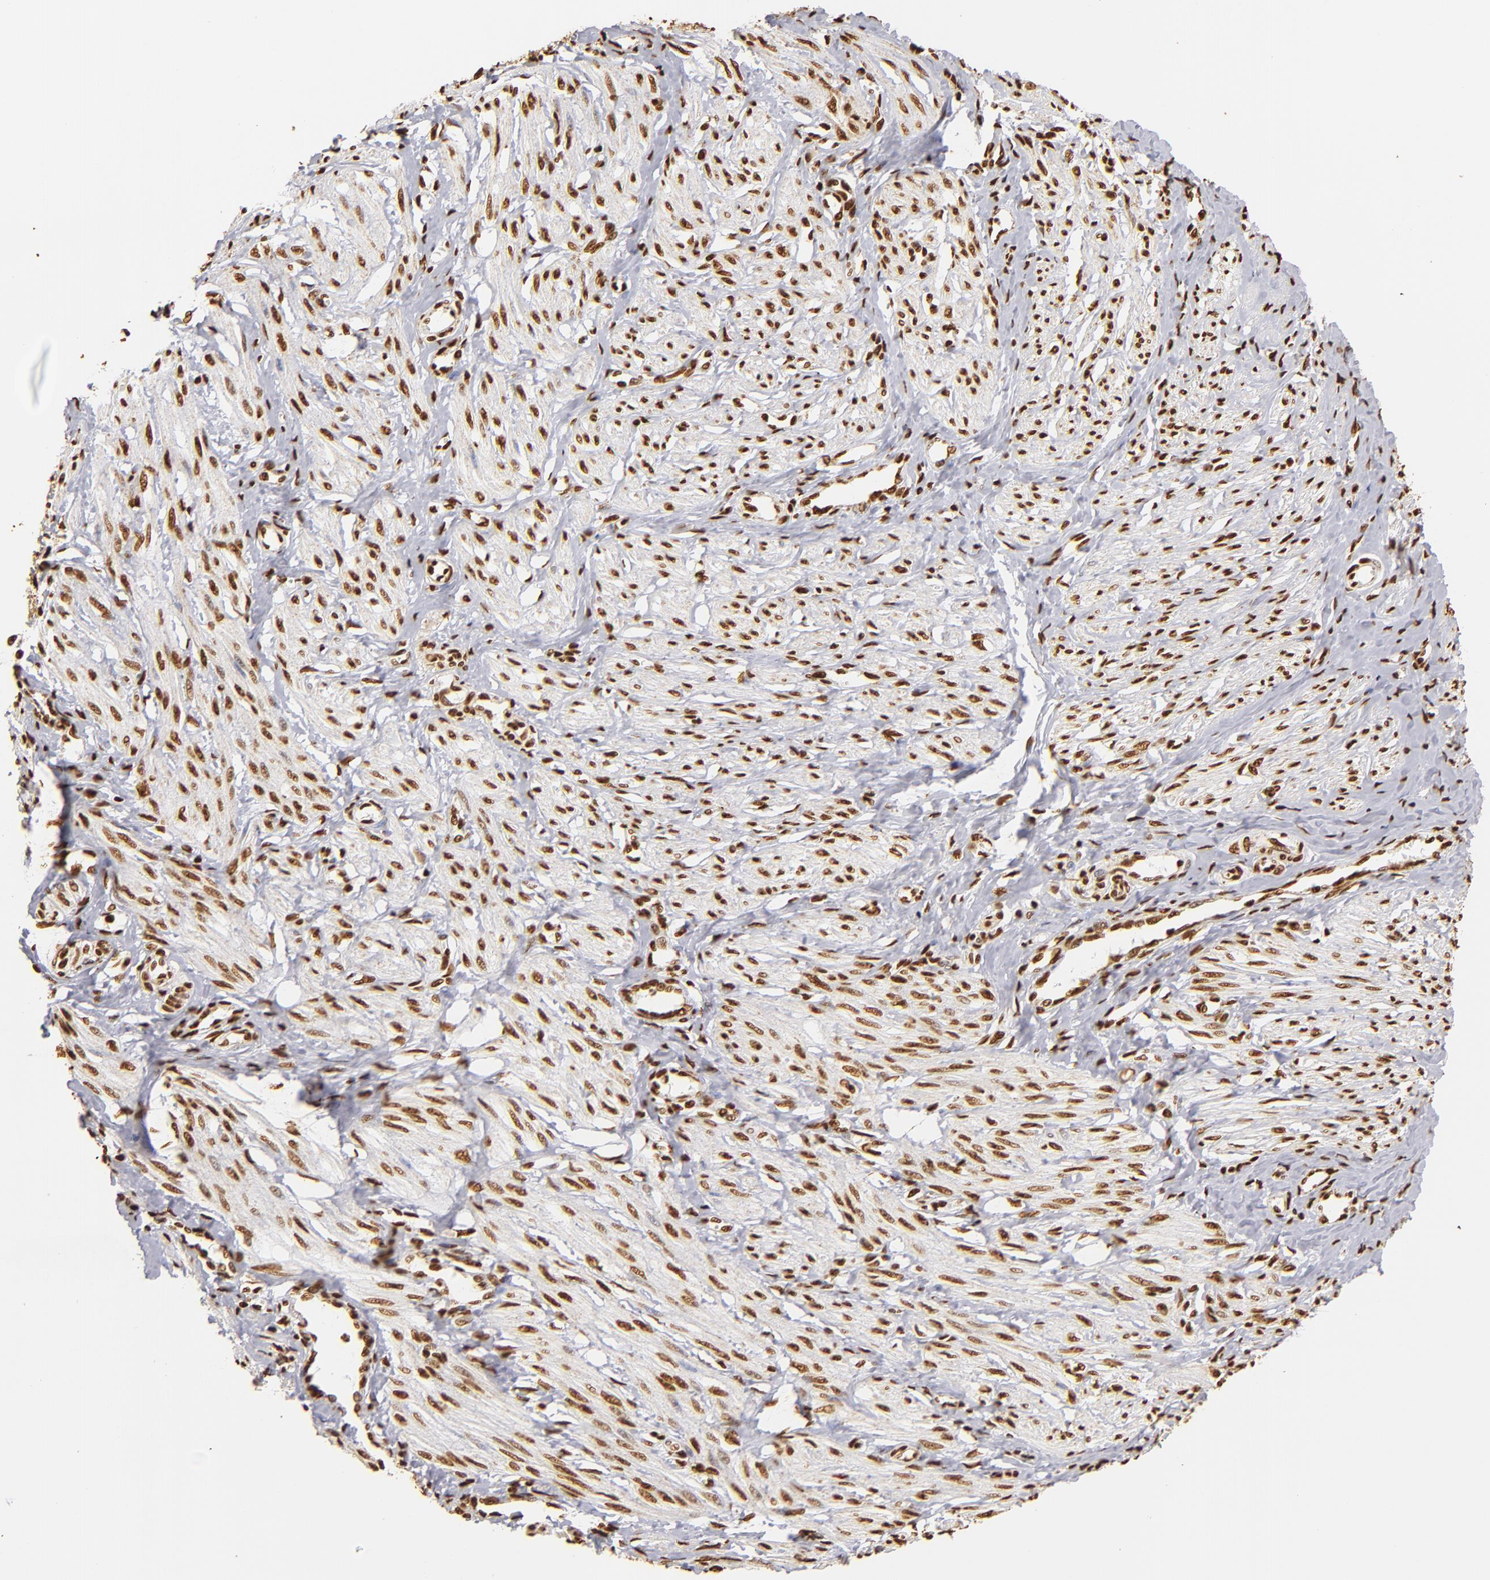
{"staining": {"intensity": "strong", "quantity": ">75%", "location": "nuclear"}, "tissue": "smooth muscle", "cell_type": "Smooth muscle cells", "image_type": "normal", "snomed": [{"axis": "morphology", "description": "Normal tissue, NOS"}, {"axis": "topography", "description": "Smooth muscle"}, {"axis": "topography", "description": "Uterus"}], "caption": "Smooth muscle stained with DAB immunohistochemistry shows high levels of strong nuclear positivity in about >75% of smooth muscle cells.", "gene": "ILF3", "patient": {"sex": "female", "age": 39}}